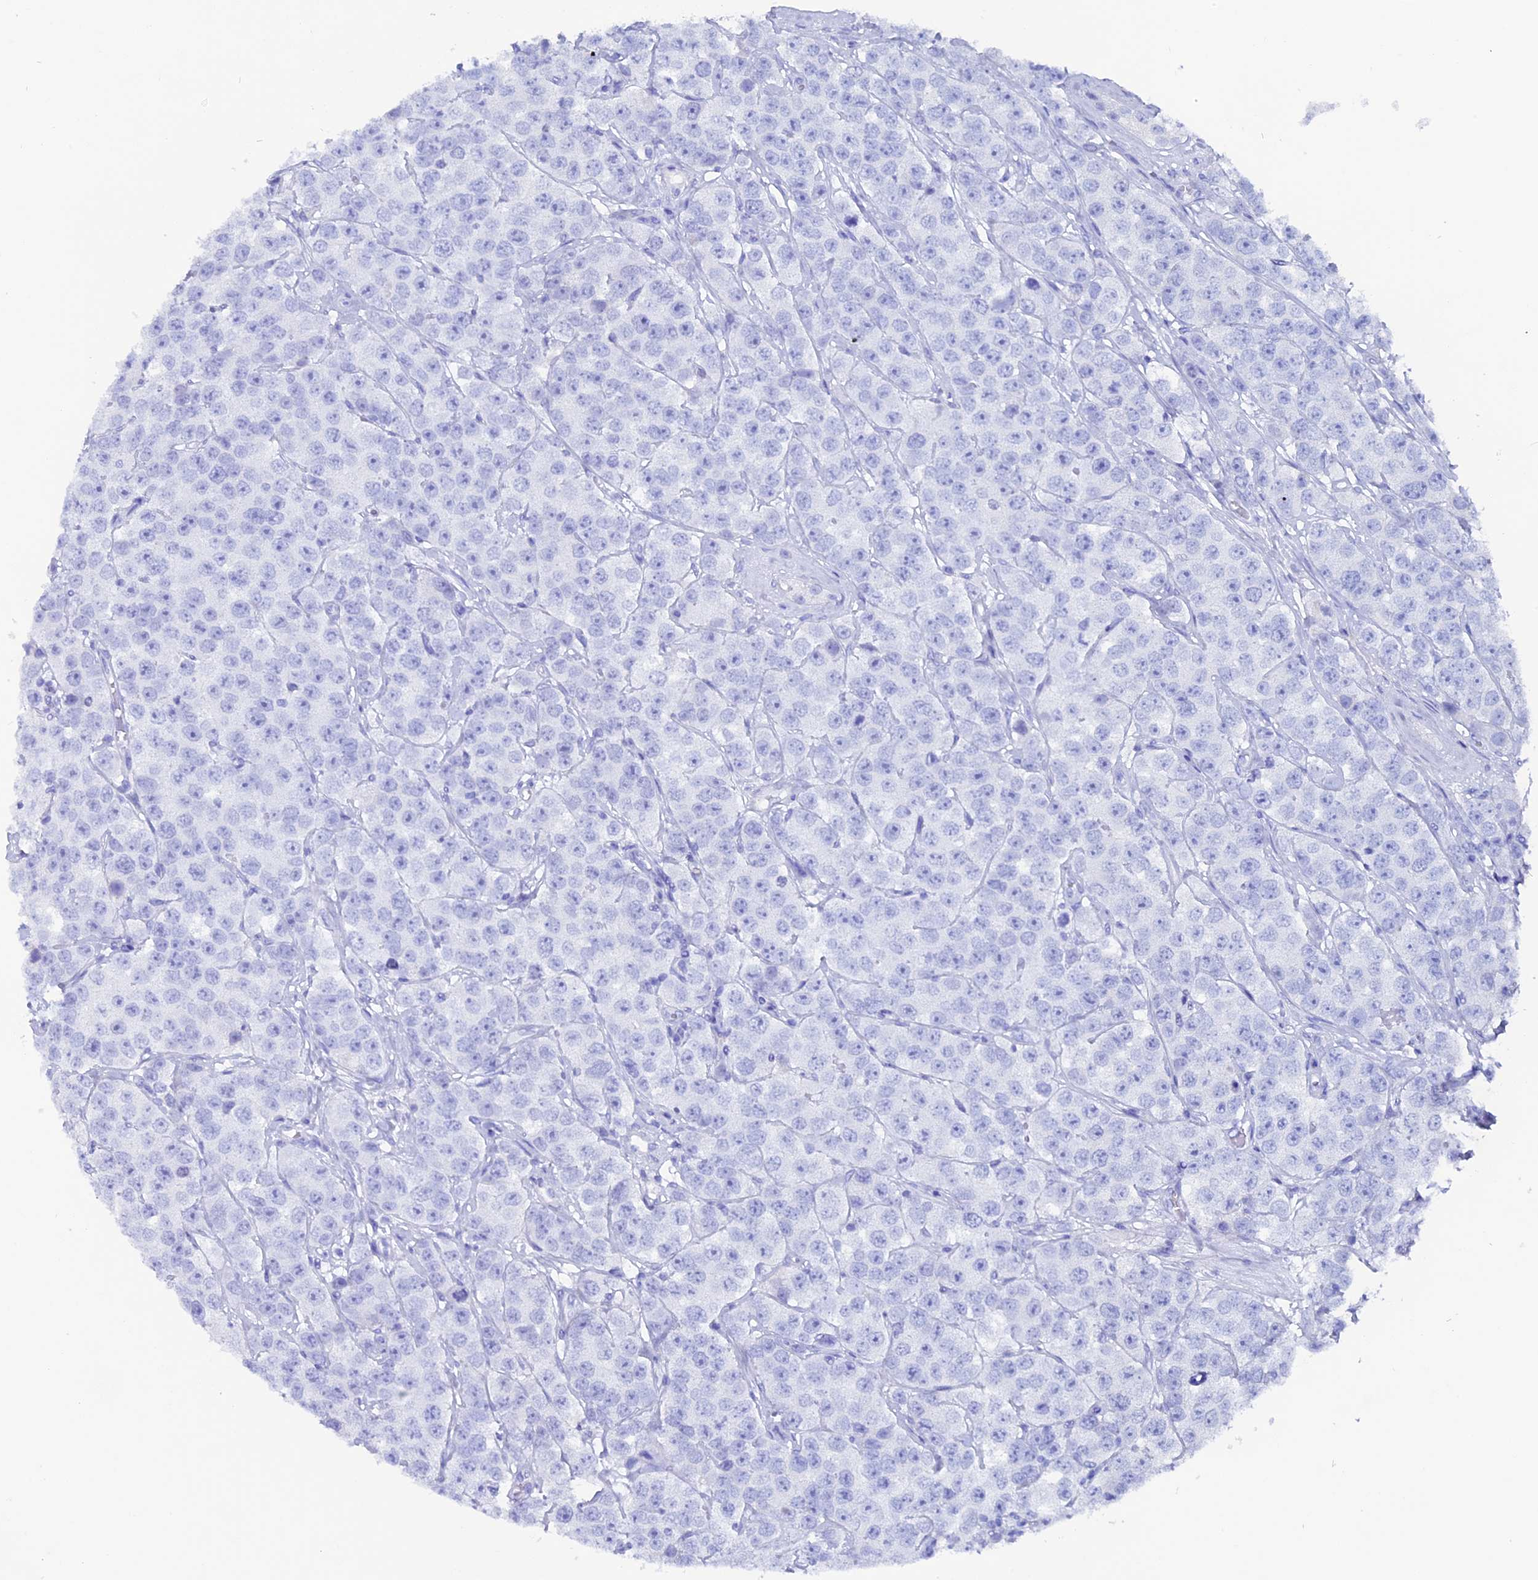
{"staining": {"intensity": "negative", "quantity": "none", "location": "none"}, "tissue": "testis cancer", "cell_type": "Tumor cells", "image_type": "cancer", "snomed": [{"axis": "morphology", "description": "Seminoma, NOS"}, {"axis": "topography", "description": "Testis"}], "caption": "IHC photomicrograph of neoplastic tissue: human seminoma (testis) stained with DAB (3,3'-diaminobenzidine) demonstrates no significant protein positivity in tumor cells.", "gene": "ANKRD29", "patient": {"sex": "male", "age": 28}}